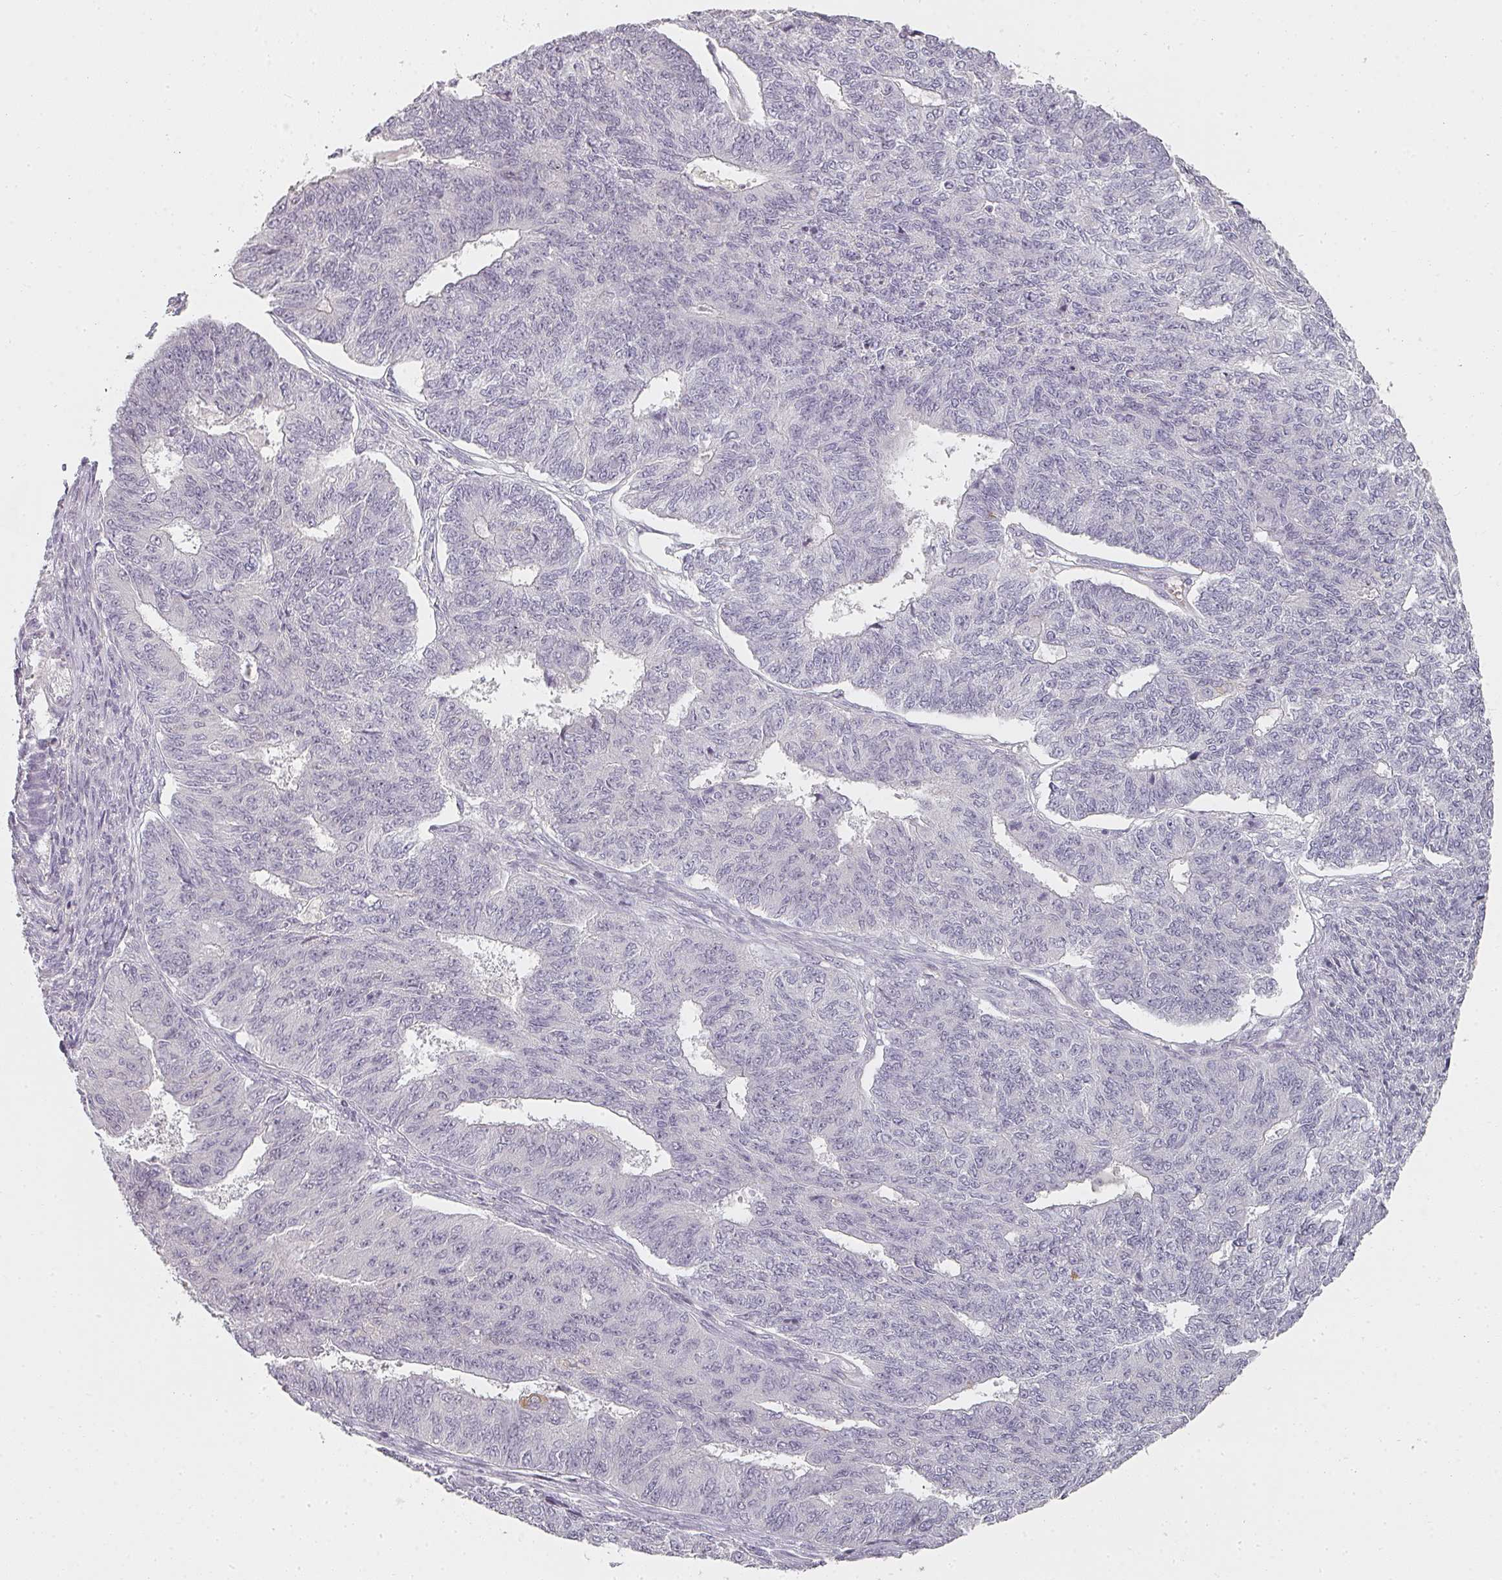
{"staining": {"intensity": "negative", "quantity": "none", "location": "none"}, "tissue": "endometrial cancer", "cell_type": "Tumor cells", "image_type": "cancer", "snomed": [{"axis": "morphology", "description": "Adenocarcinoma, NOS"}, {"axis": "topography", "description": "Endometrium"}], "caption": "A micrograph of endometrial cancer (adenocarcinoma) stained for a protein shows no brown staining in tumor cells.", "gene": "SHISA2", "patient": {"sex": "female", "age": 32}}